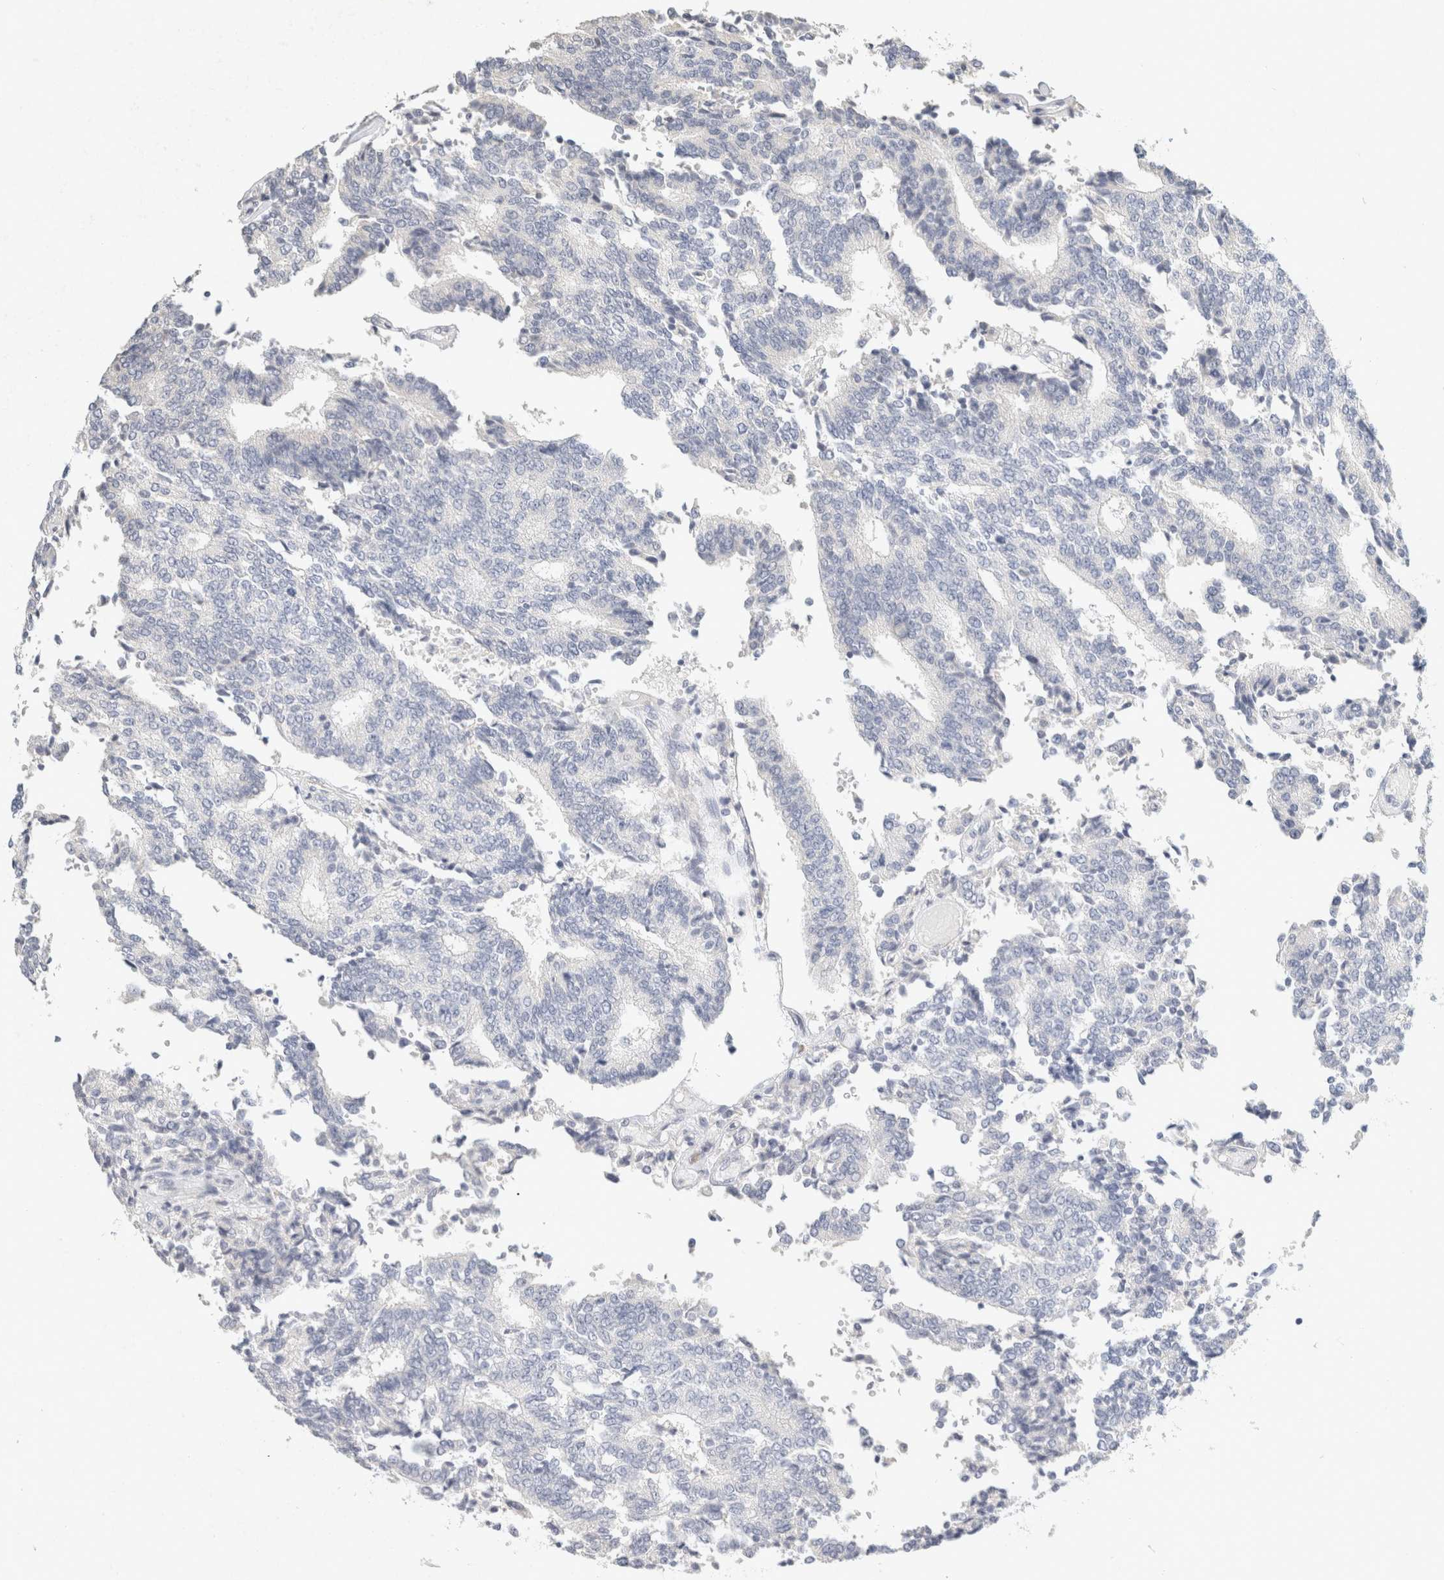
{"staining": {"intensity": "negative", "quantity": "none", "location": "none"}, "tissue": "prostate cancer", "cell_type": "Tumor cells", "image_type": "cancer", "snomed": [{"axis": "morphology", "description": "Normal tissue, NOS"}, {"axis": "morphology", "description": "Adenocarcinoma, High grade"}, {"axis": "topography", "description": "Prostate"}, {"axis": "topography", "description": "Seminal veicle"}], "caption": "High magnification brightfield microscopy of prostate high-grade adenocarcinoma stained with DAB (3,3'-diaminobenzidine) (brown) and counterstained with hematoxylin (blue): tumor cells show no significant staining.", "gene": "NEFM", "patient": {"sex": "male", "age": 55}}